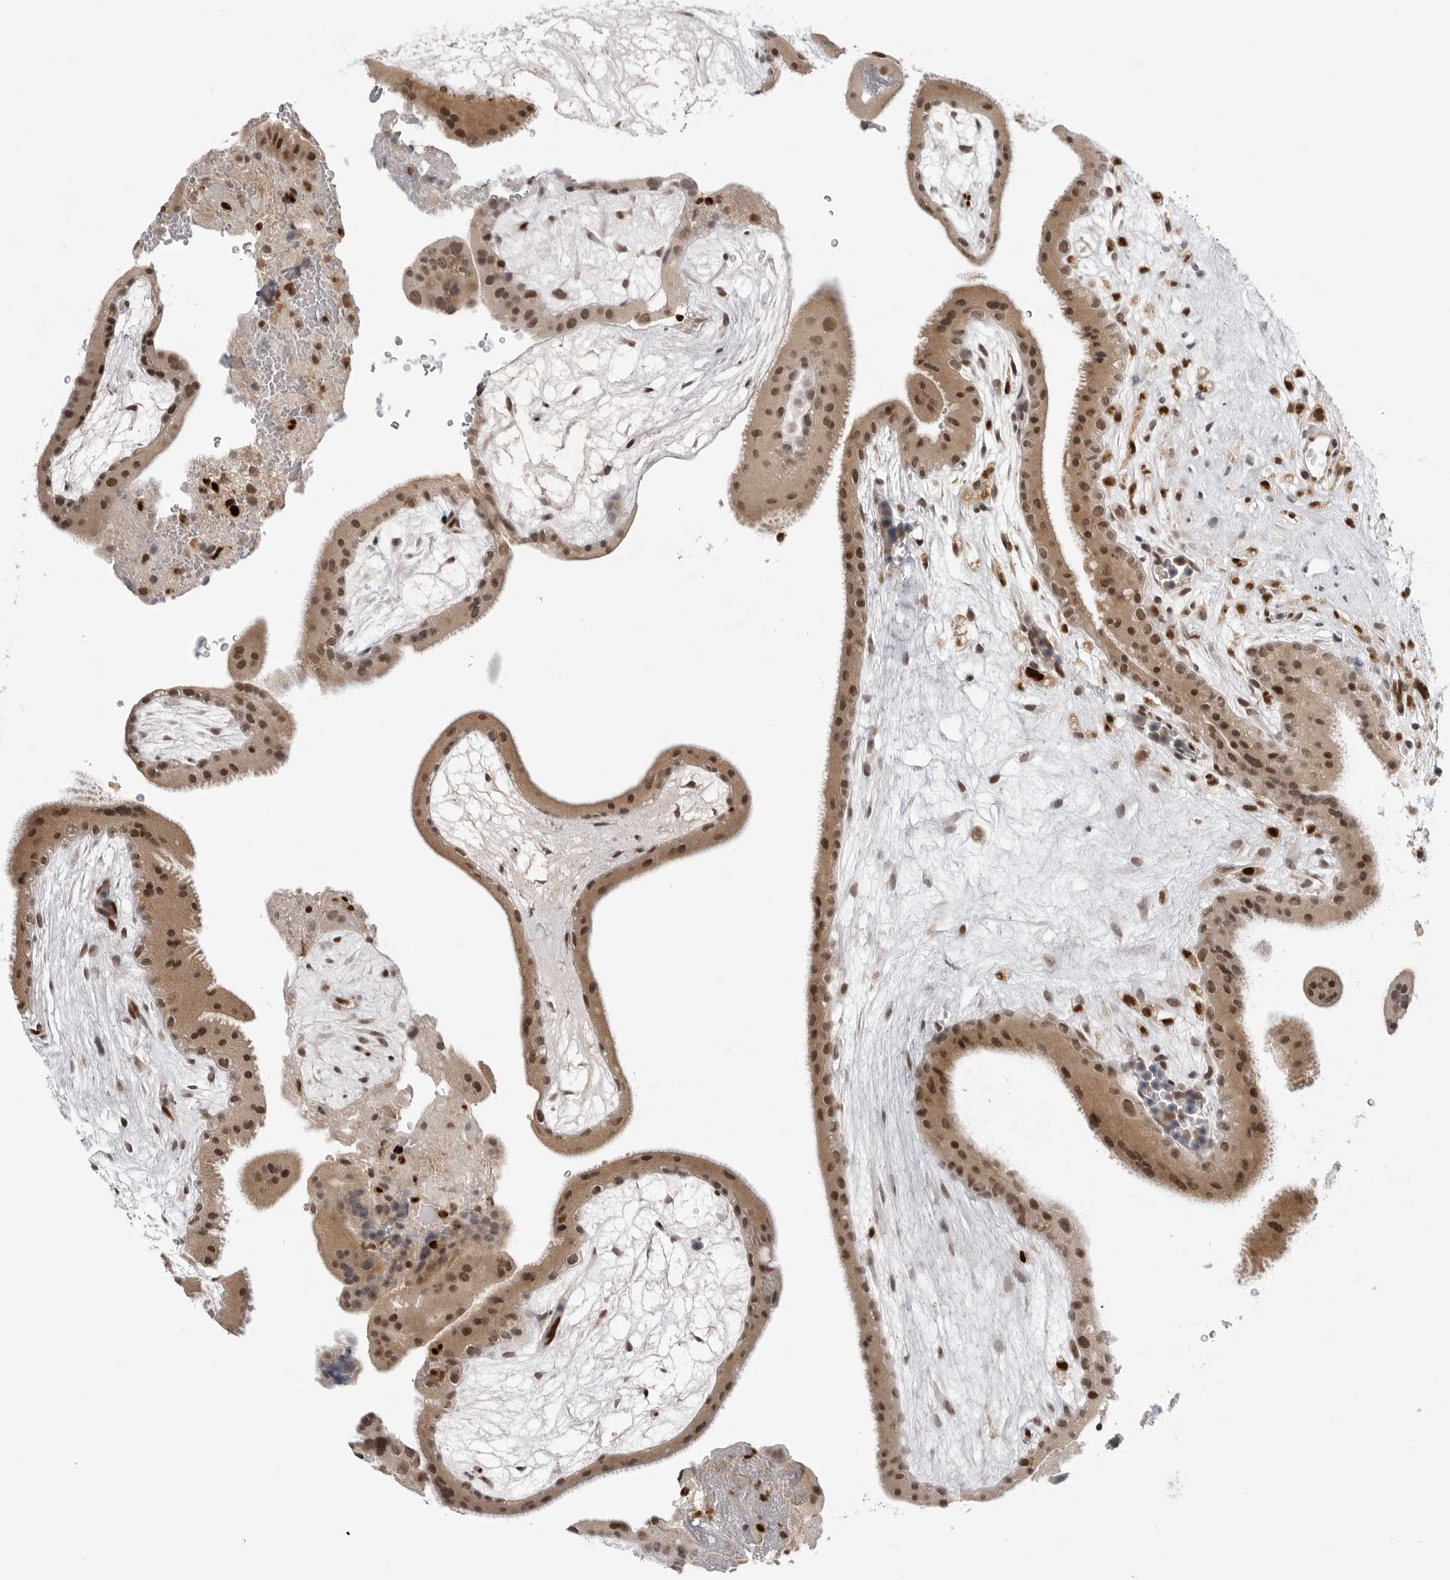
{"staining": {"intensity": "moderate", "quantity": ">75%", "location": "cytoplasmic/membranous,nuclear"}, "tissue": "placenta", "cell_type": "Trophoblastic cells", "image_type": "normal", "snomed": [{"axis": "morphology", "description": "Normal tissue, NOS"}, {"axis": "topography", "description": "Placenta"}], "caption": "A photomicrograph of placenta stained for a protein demonstrates moderate cytoplasmic/membranous,nuclear brown staining in trophoblastic cells.", "gene": "PTK2B", "patient": {"sex": "female", "age": 19}}